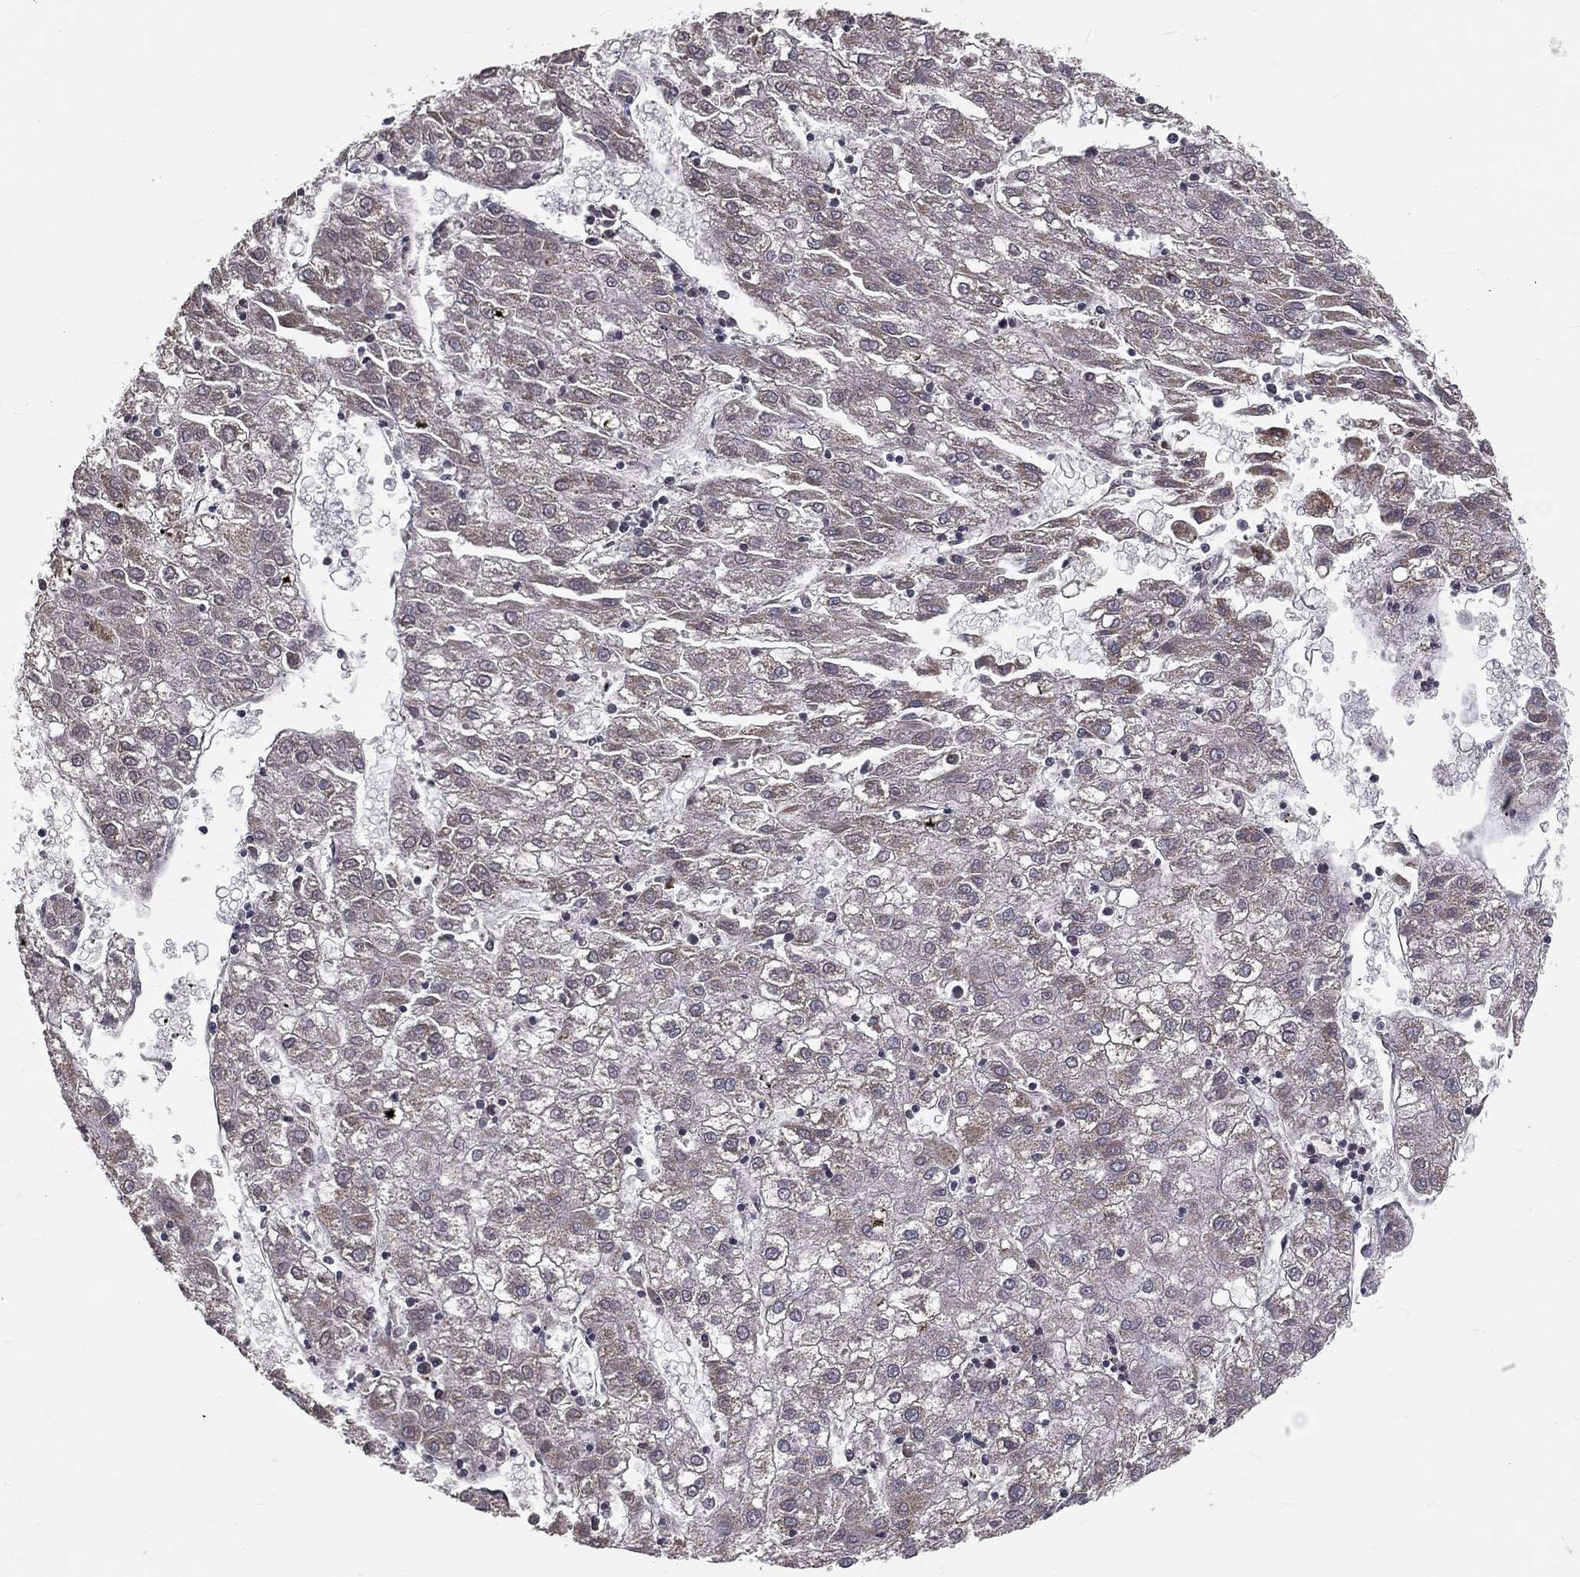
{"staining": {"intensity": "negative", "quantity": "none", "location": "none"}, "tissue": "liver cancer", "cell_type": "Tumor cells", "image_type": "cancer", "snomed": [{"axis": "morphology", "description": "Carcinoma, Hepatocellular, NOS"}, {"axis": "topography", "description": "Liver"}], "caption": "Tumor cells are negative for protein expression in human liver cancer. (Immunohistochemistry (ihc), brightfield microscopy, high magnification).", "gene": "MRPL46", "patient": {"sex": "male", "age": 72}}